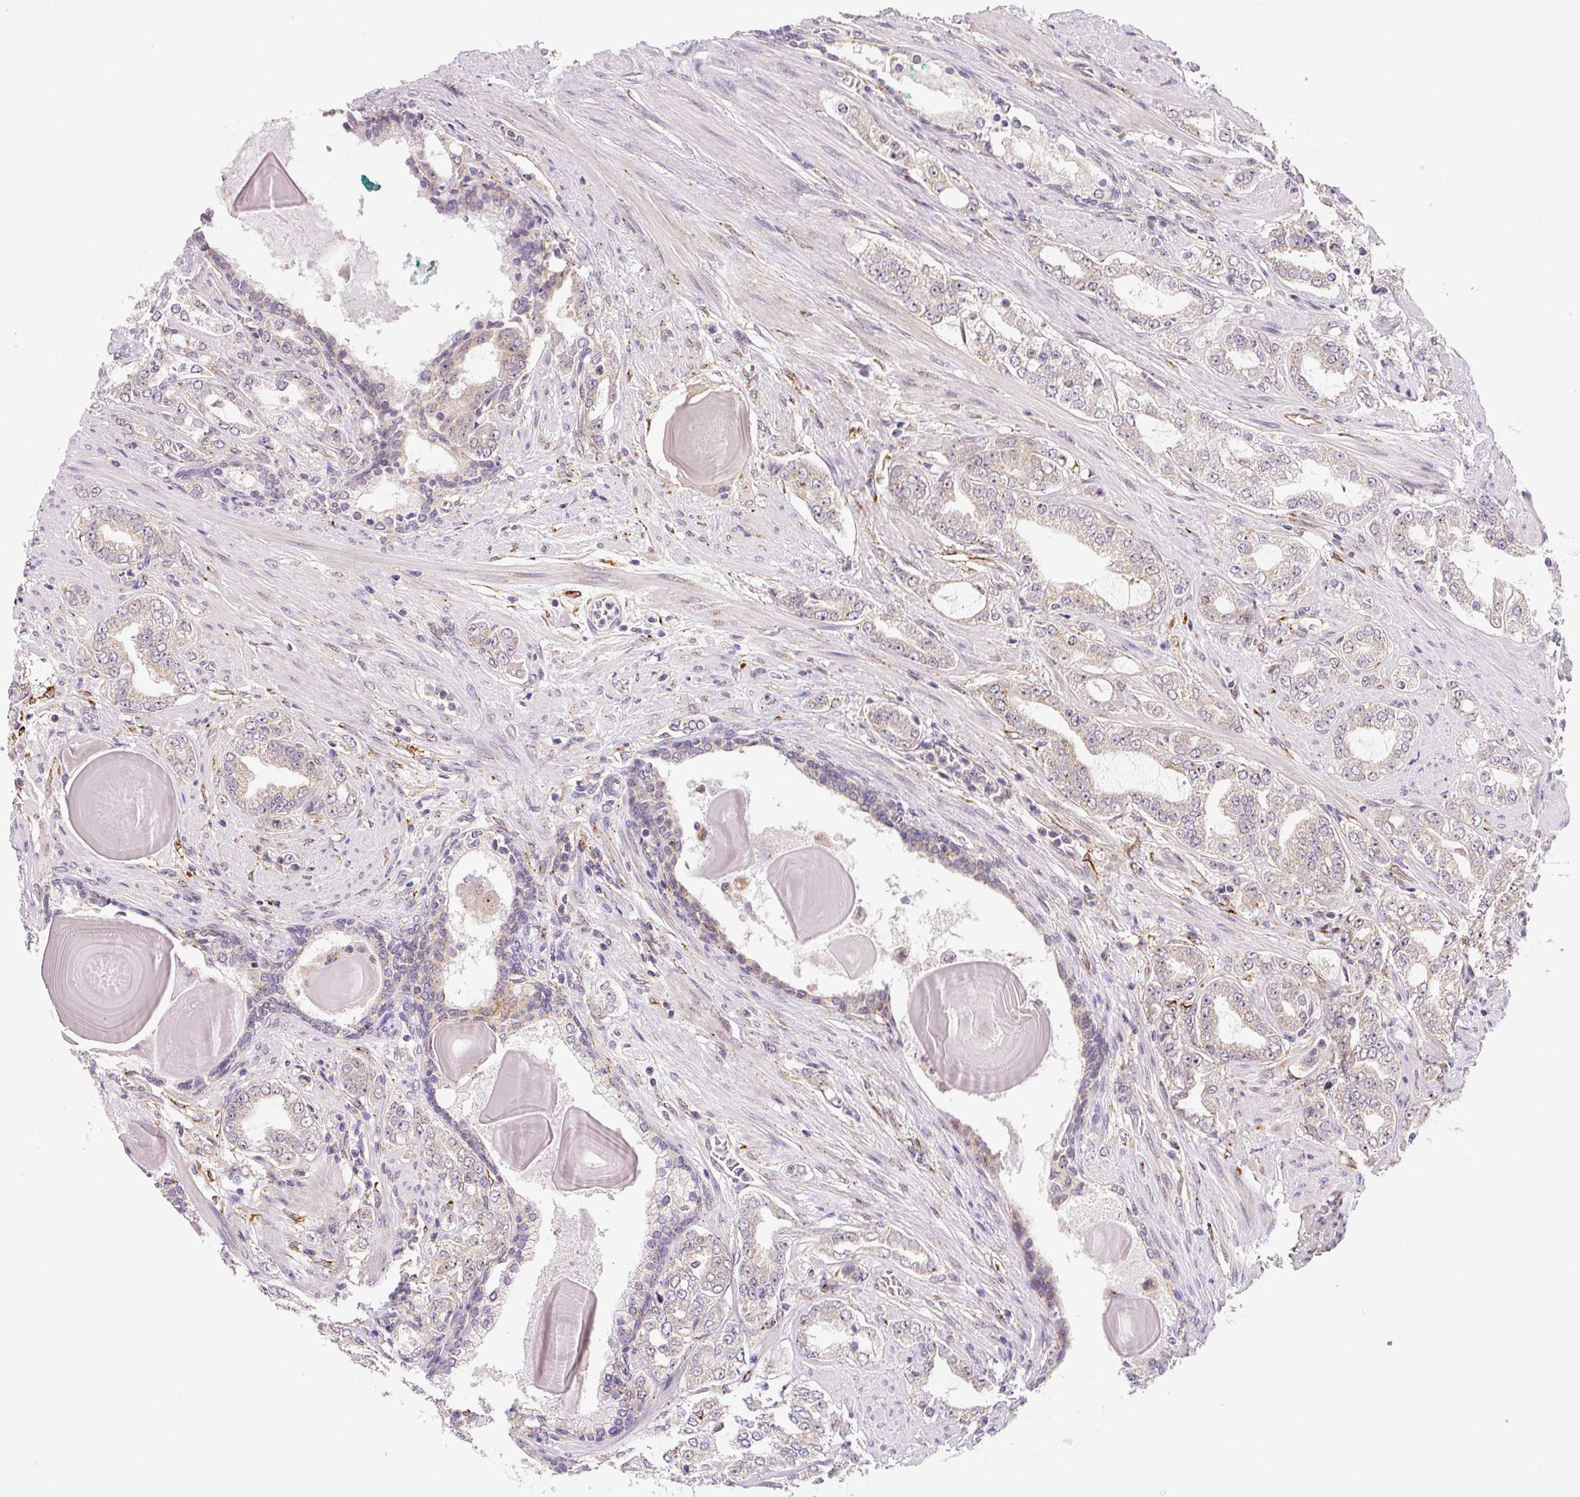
{"staining": {"intensity": "weak", "quantity": "<25%", "location": "cytoplasmic/membranous"}, "tissue": "prostate cancer", "cell_type": "Tumor cells", "image_type": "cancer", "snomed": [{"axis": "morphology", "description": "Adenocarcinoma, High grade"}, {"axis": "topography", "description": "Prostate"}], "caption": "DAB immunohistochemical staining of human prostate adenocarcinoma (high-grade) shows no significant staining in tumor cells.", "gene": "PLA2G4A", "patient": {"sex": "male", "age": 64}}